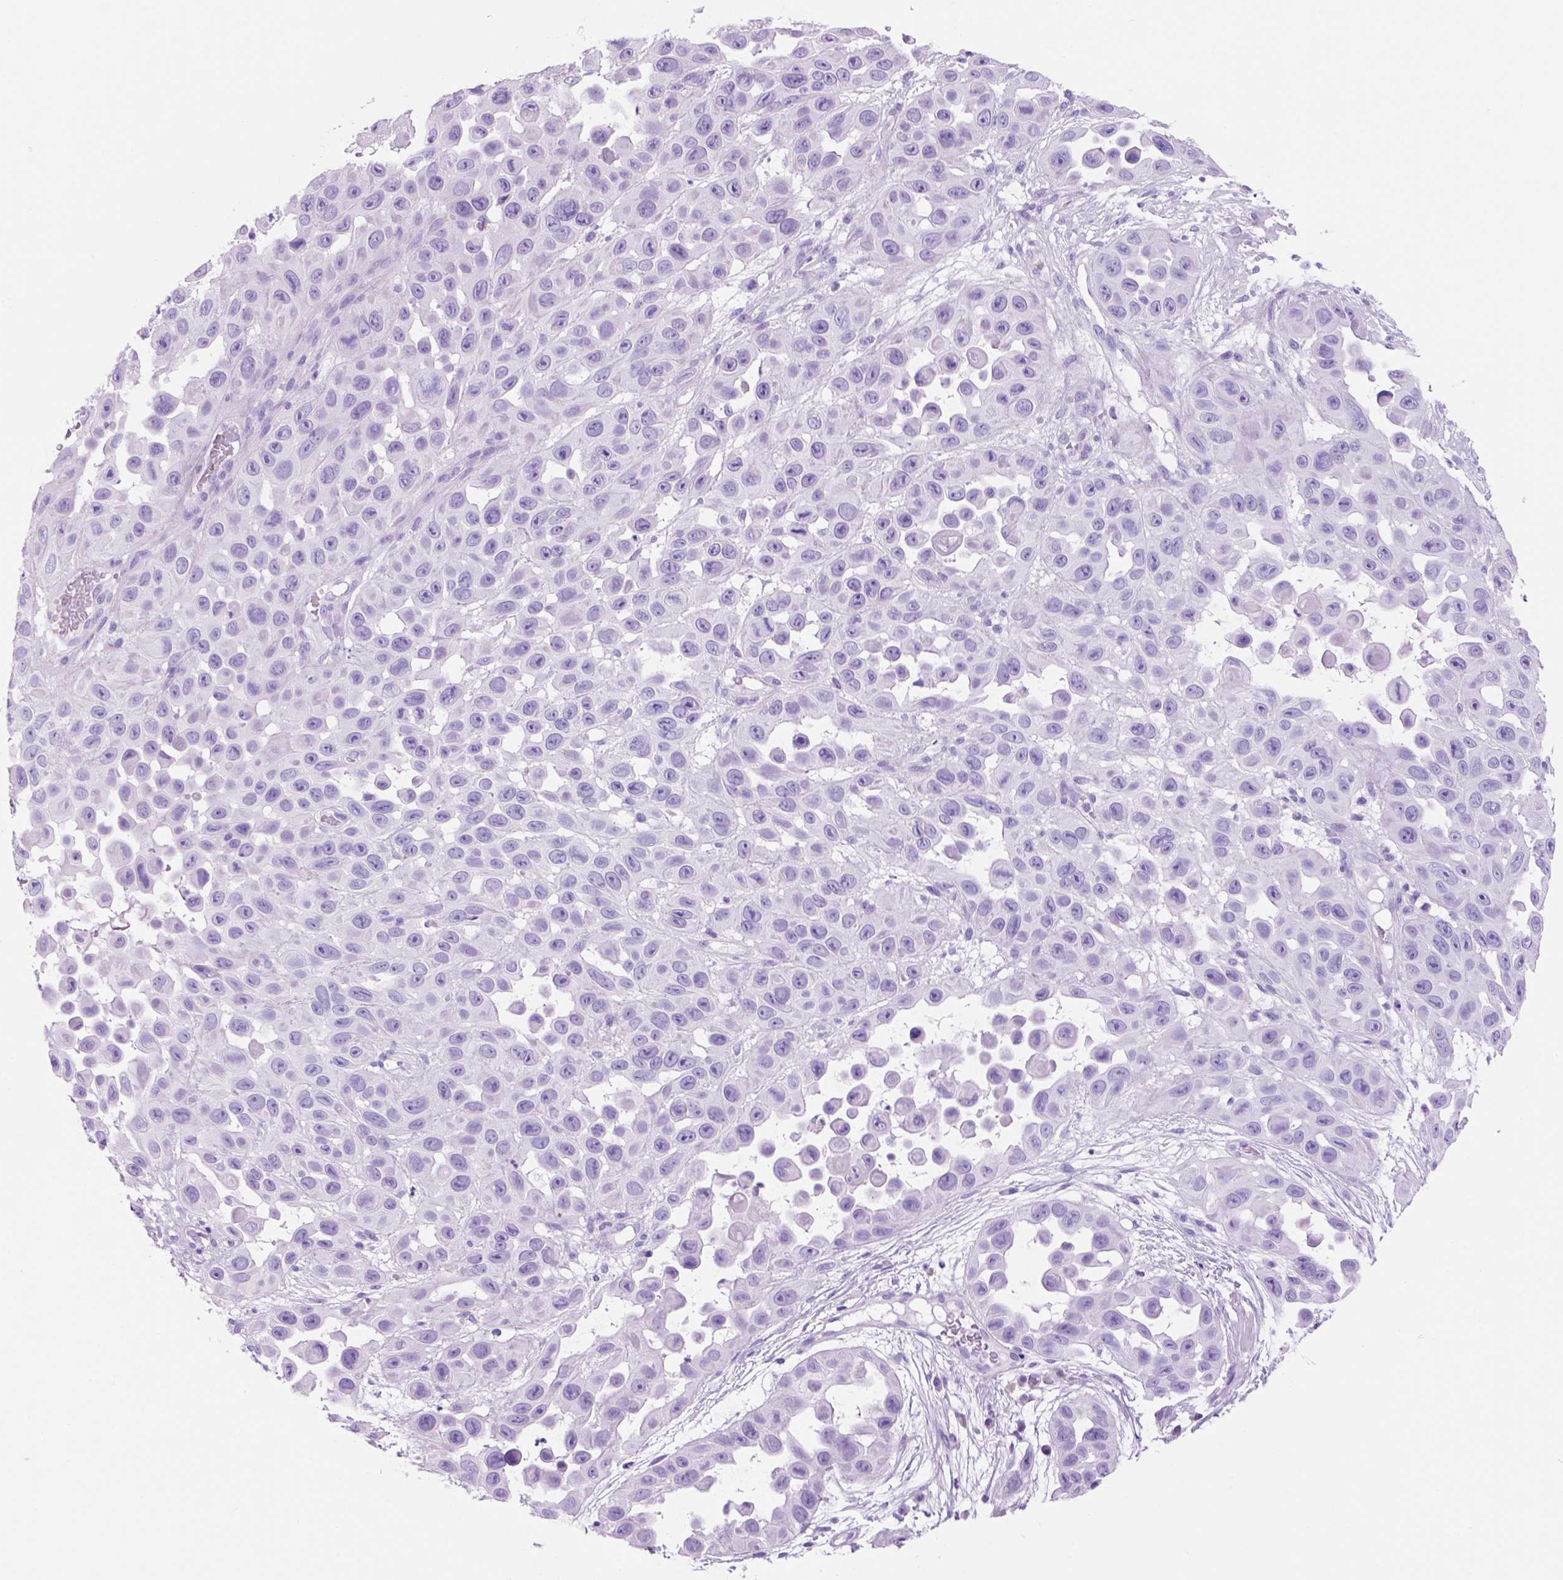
{"staining": {"intensity": "negative", "quantity": "none", "location": "none"}, "tissue": "skin cancer", "cell_type": "Tumor cells", "image_type": "cancer", "snomed": [{"axis": "morphology", "description": "Squamous cell carcinoma, NOS"}, {"axis": "topography", "description": "Skin"}], "caption": "Histopathology image shows no protein staining in tumor cells of squamous cell carcinoma (skin) tissue.", "gene": "HHIPL2", "patient": {"sex": "male", "age": 81}}